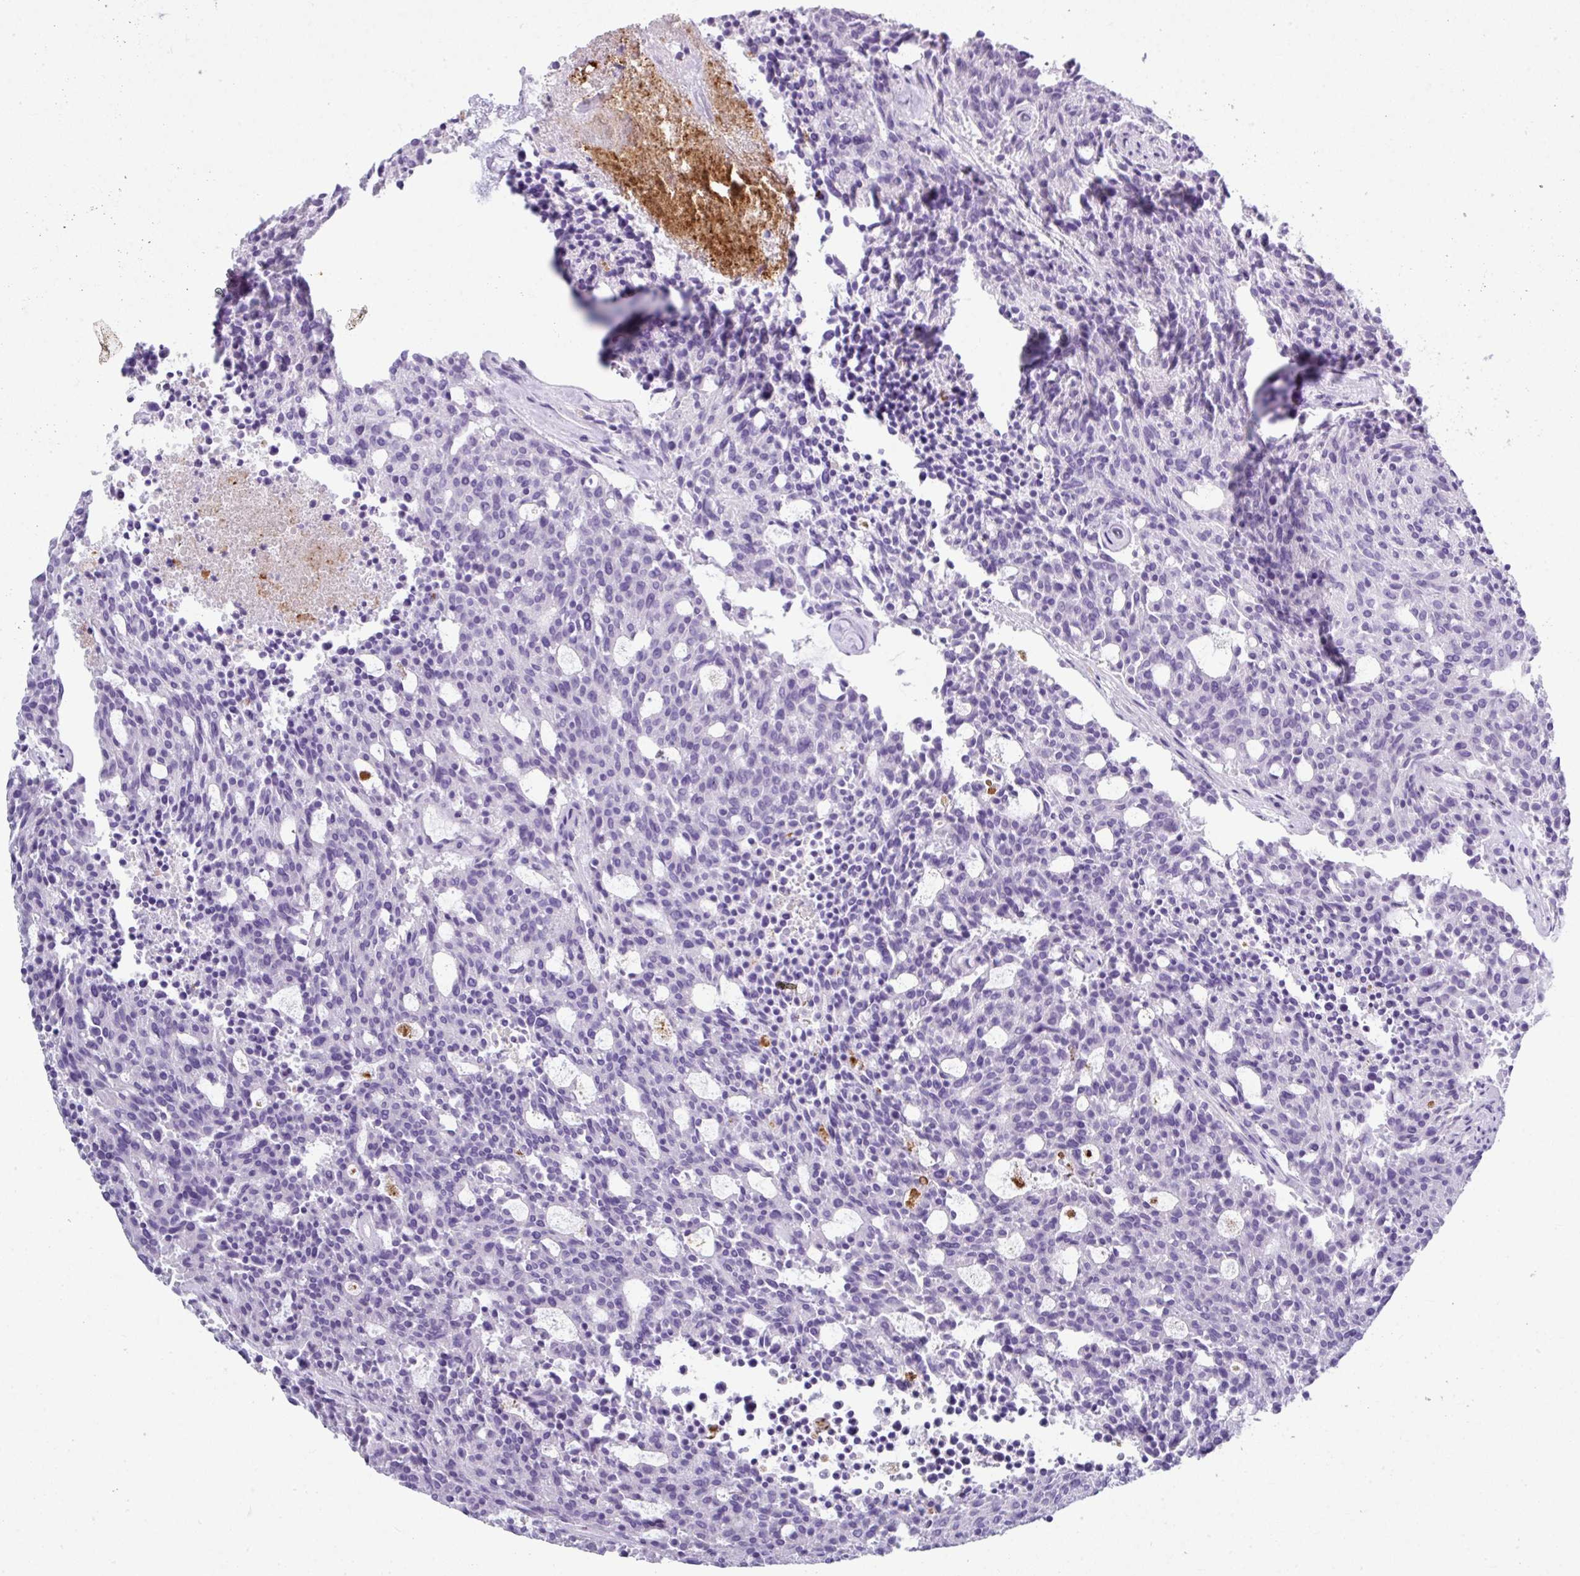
{"staining": {"intensity": "negative", "quantity": "none", "location": "none"}, "tissue": "carcinoid", "cell_type": "Tumor cells", "image_type": "cancer", "snomed": [{"axis": "morphology", "description": "Carcinoid, malignant, NOS"}, {"axis": "topography", "description": "Pancreas"}], "caption": "High magnification brightfield microscopy of carcinoid stained with DAB (3,3'-diaminobenzidine) (brown) and counterstained with hematoxylin (blue): tumor cells show no significant staining.", "gene": "ZNF568", "patient": {"sex": "female", "age": 54}}